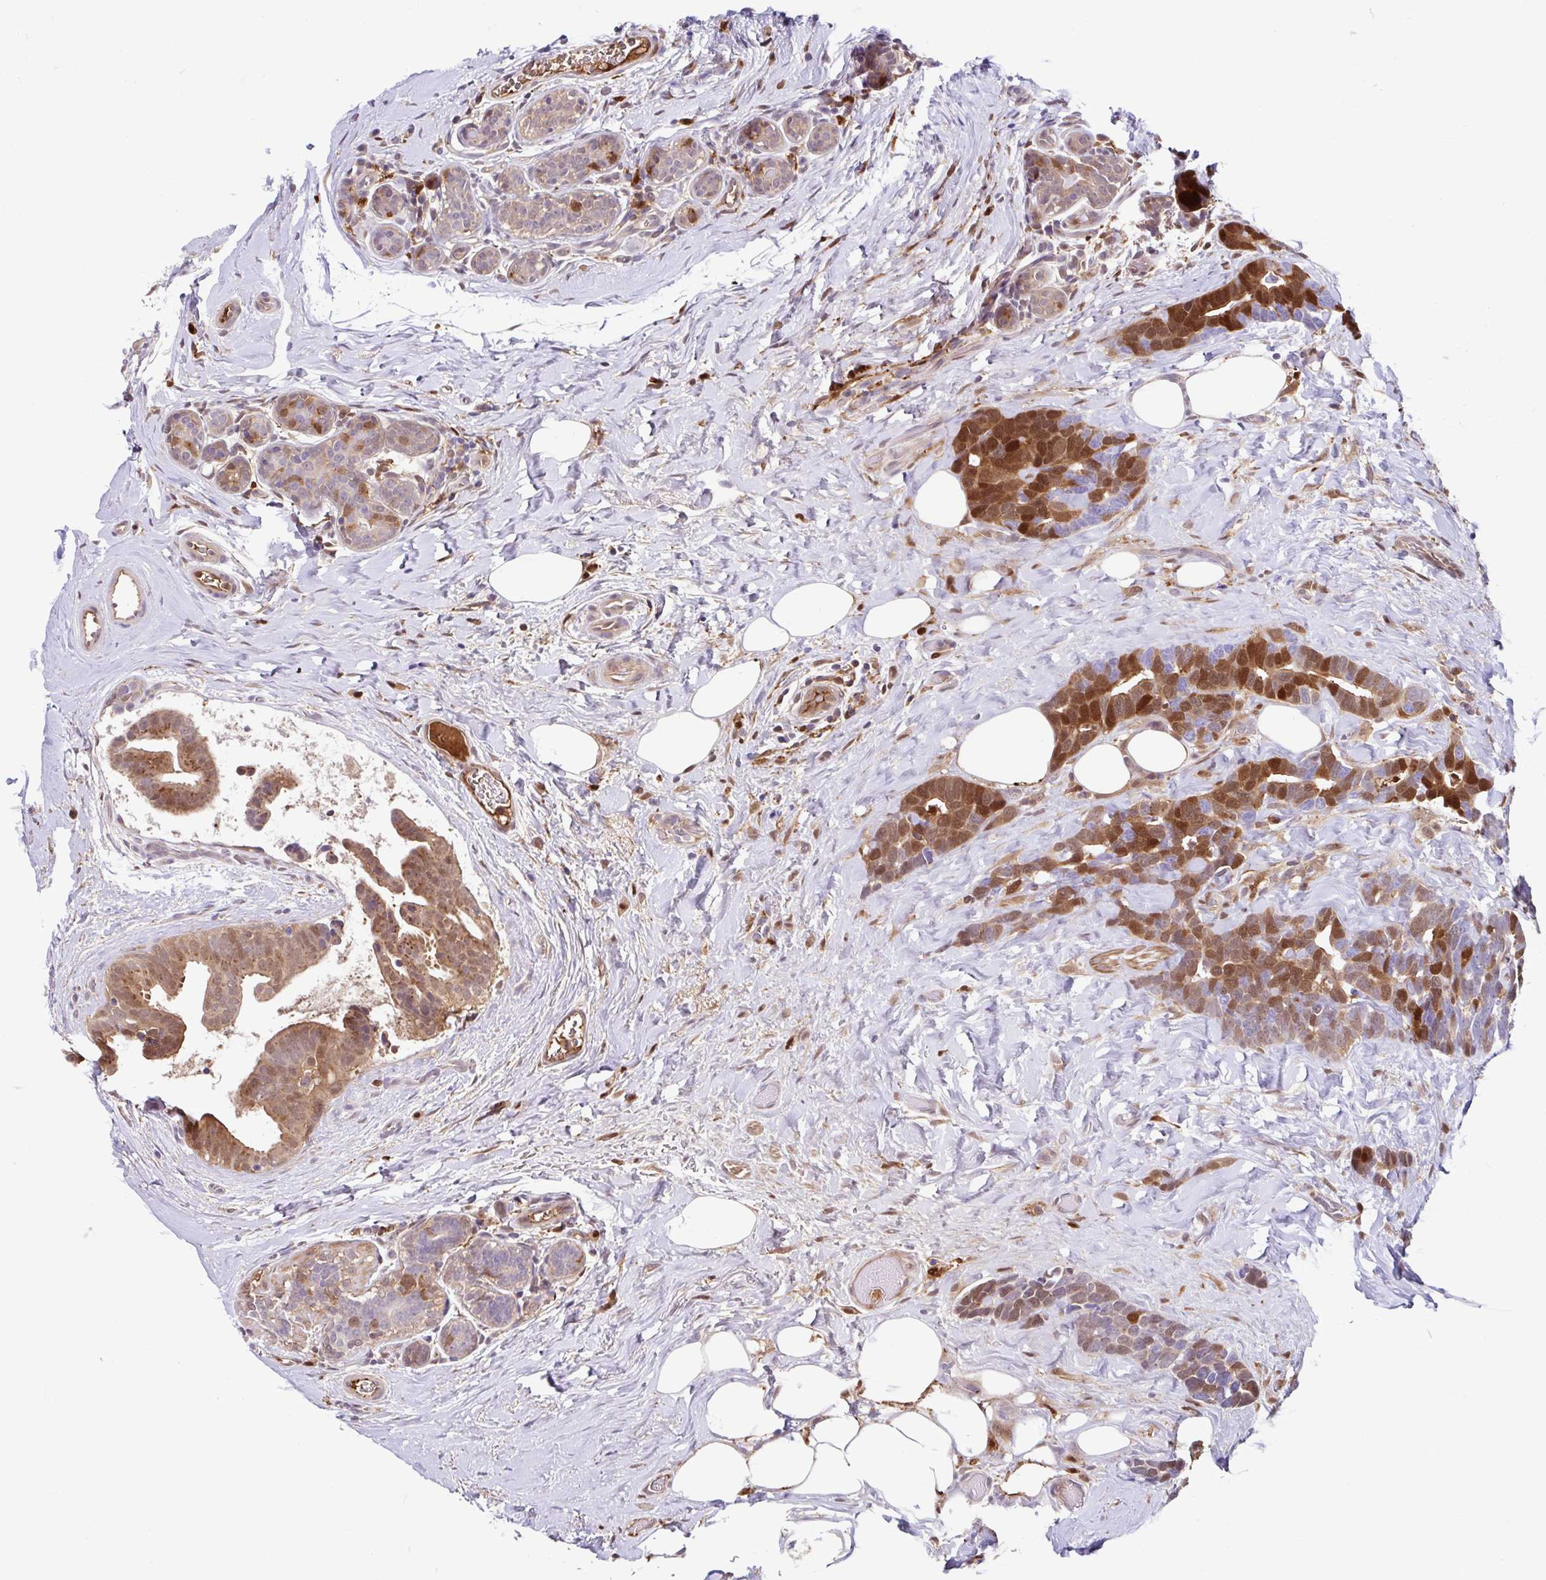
{"staining": {"intensity": "strong", "quantity": "25%-75%", "location": "cytoplasmic/membranous,nuclear"}, "tissue": "breast cancer", "cell_type": "Tumor cells", "image_type": "cancer", "snomed": [{"axis": "morphology", "description": "Duct carcinoma"}, {"axis": "topography", "description": "Breast"}], "caption": "Immunohistochemistry image of neoplastic tissue: human breast cancer stained using immunohistochemistry displays high levels of strong protein expression localized specifically in the cytoplasmic/membranous and nuclear of tumor cells, appearing as a cytoplasmic/membranous and nuclear brown color.", "gene": "BLVRA", "patient": {"sex": "female", "age": 71}}